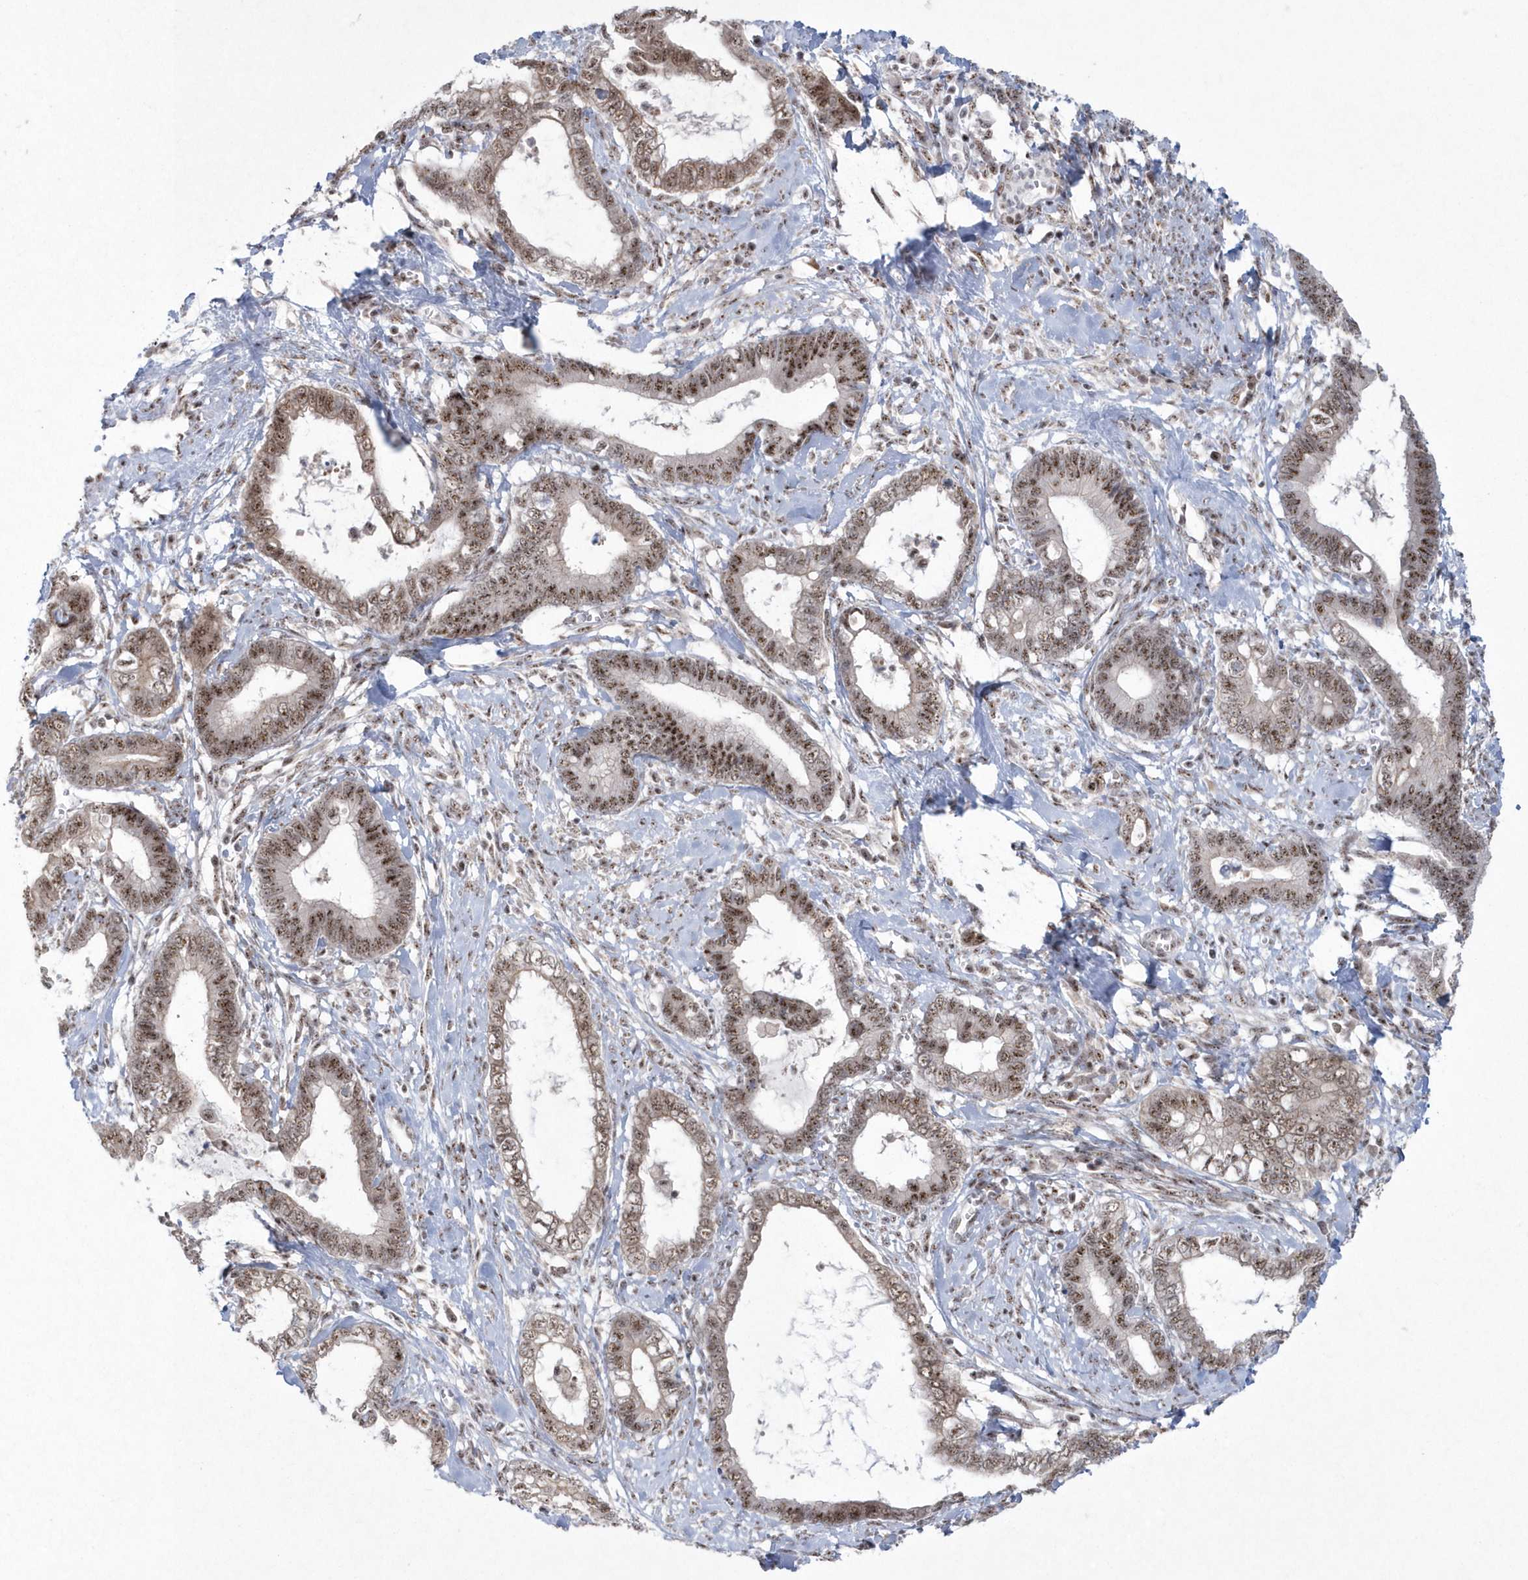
{"staining": {"intensity": "moderate", "quantity": ">75%", "location": "nuclear"}, "tissue": "cervical cancer", "cell_type": "Tumor cells", "image_type": "cancer", "snomed": [{"axis": "morphology", "description": "Adenocarcinoma, NOS"}, {"axis": "topography", "description": "Cervix"}], "caption": "Tumor cells display moderate nuclear positivity in about >75% of cells in adenocarcinoma (cervical). (Brightfield microscopy of DAB IHC at high magnification).", "gene": "KDM6B", "patient": {"sex": "female", "age": 44}}